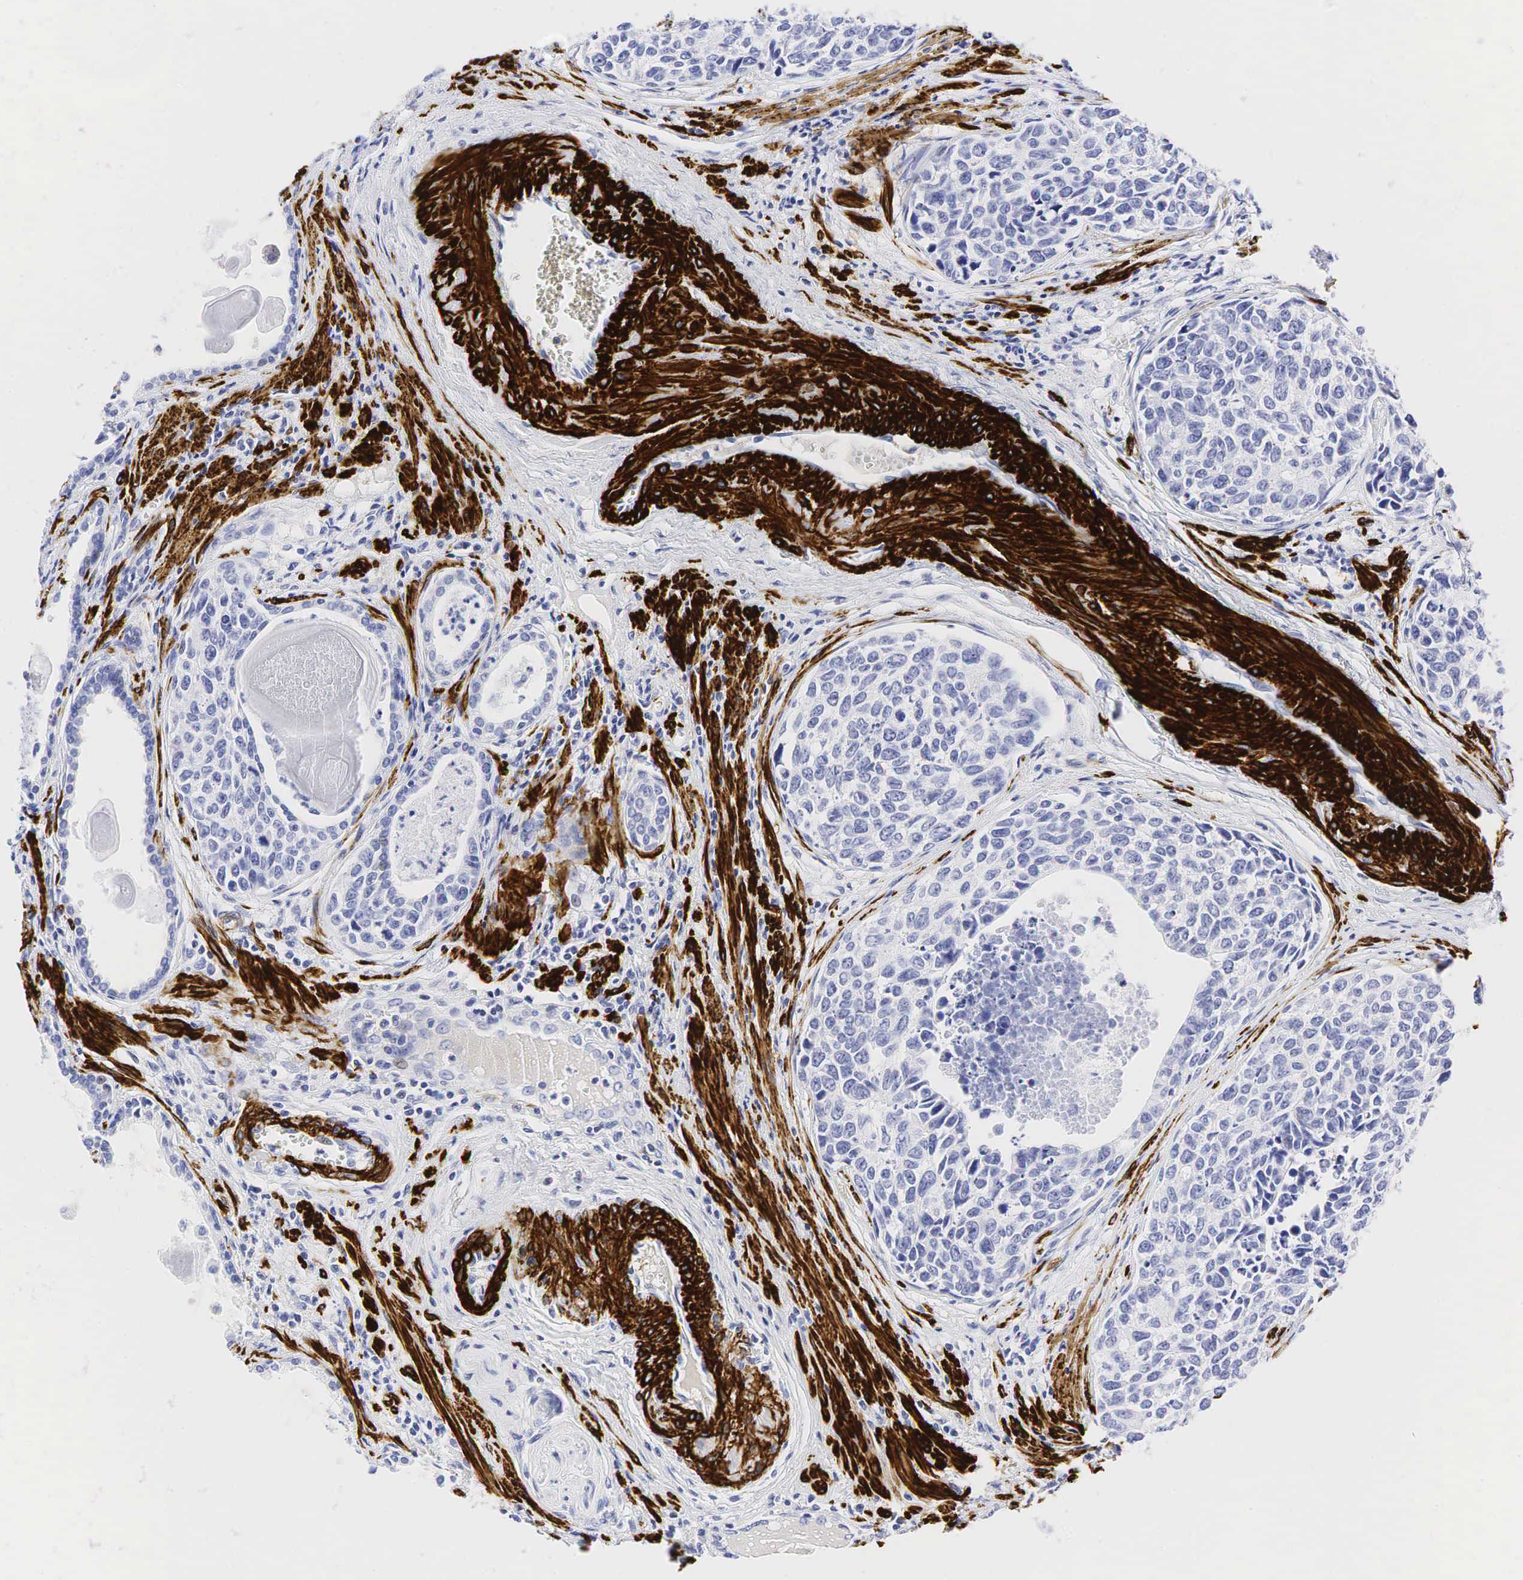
{"staining": {"intensity": "negative", "quantity": "none", "location": "none"}, "tissue": "urothelial cancer", "cell_type": "Tumor cells", "image_type": "cancer", "snomed": [{"axis": "morphology", "description": "Urothelial carcinoma, High grade"}, {"axis": "topography", "description": "Urinary bladder"}], "caption": "Urothelial cancer was stained to show a protein in brown. There is no significant expression in tumor cells. Nuclei are stained in blue.", "gene": "CALD1", "patient": {"sex": "male", "age": 81}}